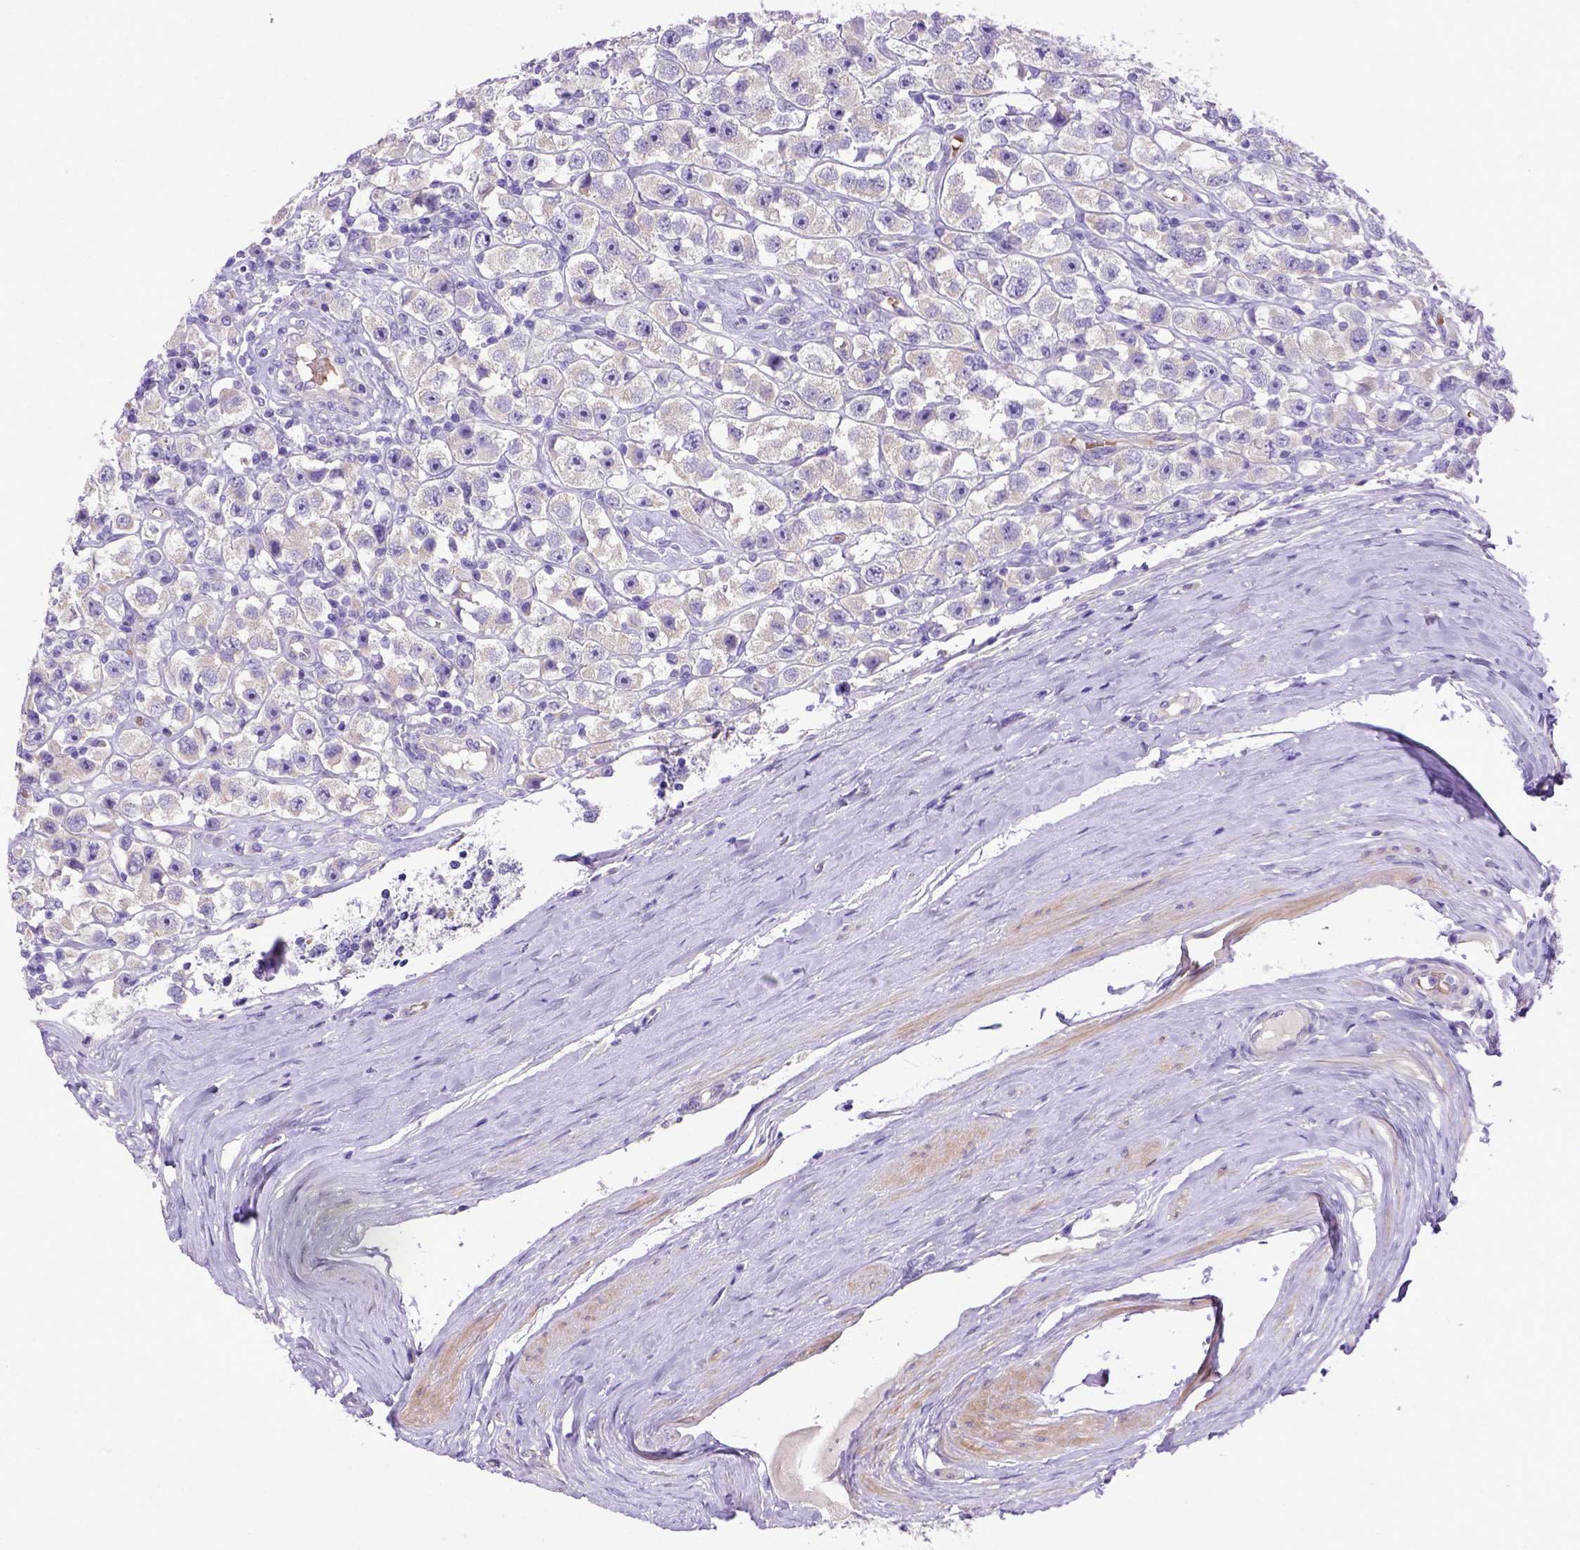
{"staining": {"intensity": "negative", "quantity": "none", "location": "none"}, "tissue": "testis cancer", "cell_type": "Tumor cells", "image_type": "cancer", "snomed": [{"axis": "morphology", "description": "Seminoma, NOS"}, {"axis": "topography", "description": "Testis"}], "caption": "DAB immunohistochemical staining of human seminoma (testis) shows no significant positivity in tumor cells.", "gene": "ADAM12", "patient": {"sex": "male", "age": 45}}